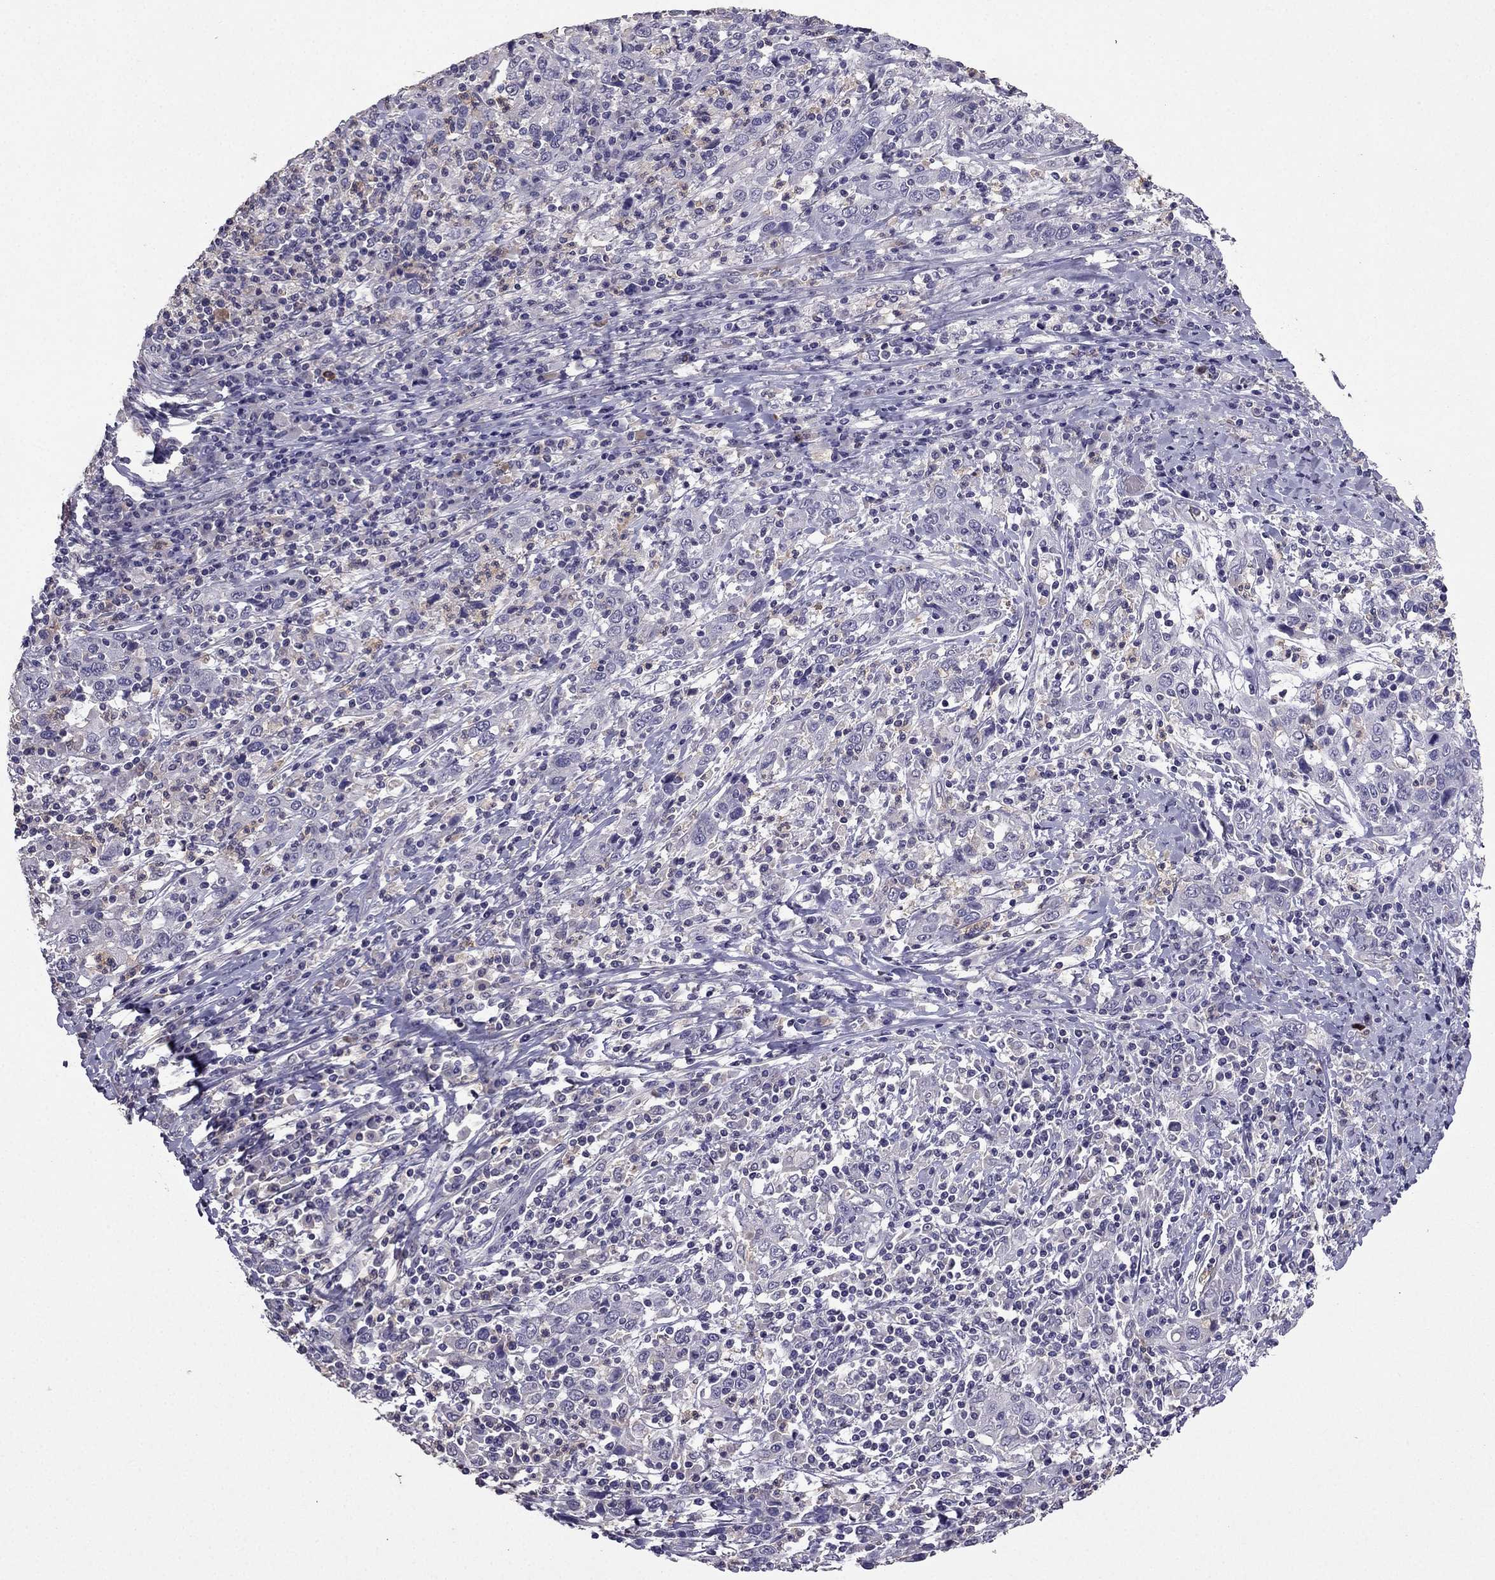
{"staining": {"intensity": "negative", "quantity": "none", "location": "none"}, "tissue": "cervical cancer", "cell_type": "Tumor cells", "image_type": "cancer", "snomed": [{"axis": "morphology", "description": "Squamous cell carcinoma, NOS"}, {"axis": "topography", "description": "Cervix"}], "caption": "Human cervical cancer (squamous cell carcinoma) stained for a protein using immunohistochemistry reveals no staining in tumor cells.", "gene": "RFLNB", "patient": {"sex": "female", "age": 46}}